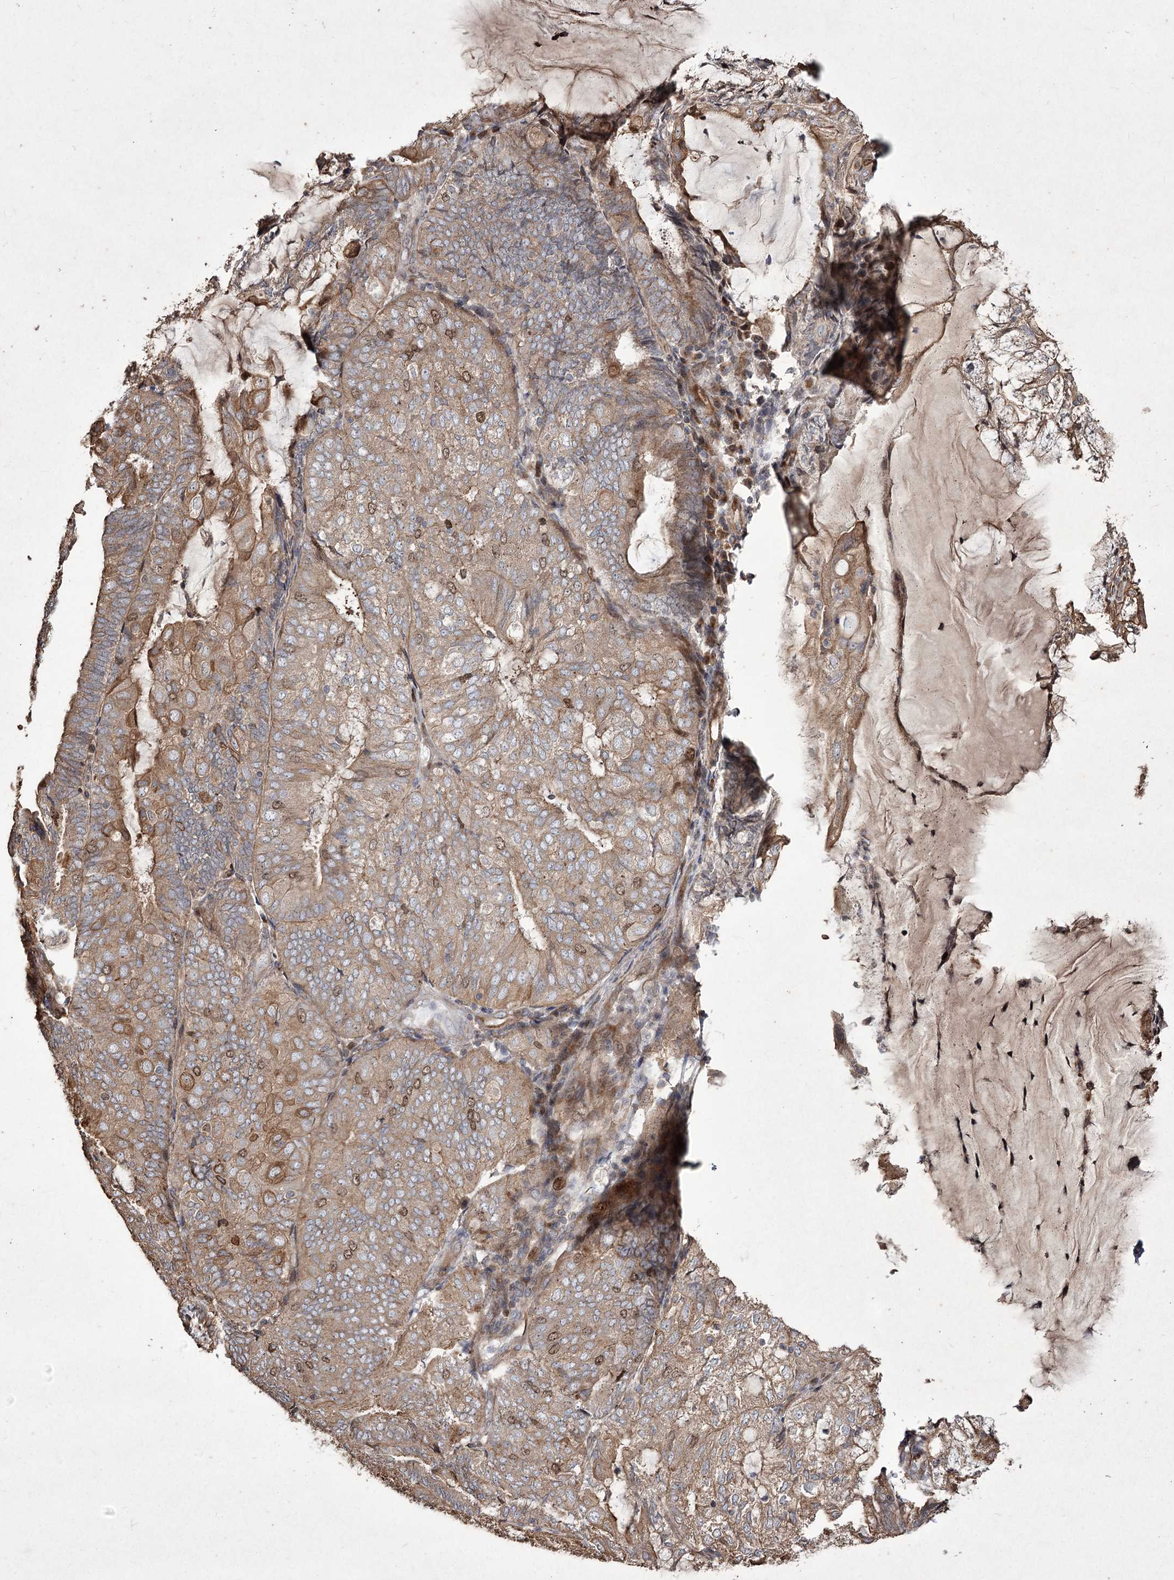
{"staining": {"intensity": "moderate", "quantity": "25%-75%", "location": "cytoplasmic/membranous,nuclear"}, "tissue": "endometrial cancer", "cell_type": "Tumor cells", "image_type": "cancer", "snomed": [{"axis": "morphology", "description": "Adenocarcinoma, NOS"}, {"axis": "topography", "description": "Endometrium"}], "caption": "Immunohistochemical staining of endometrial adenocarcinoma shows medium levels of moderate cytoplasmic/membranous and nuclear positivity in approximately 25%-75% of tumor cells. (DAB IHC with brightfield microscopy, high magnification).", "gene": "PRC1", "patient": {"sex": "female", "age": 81}}